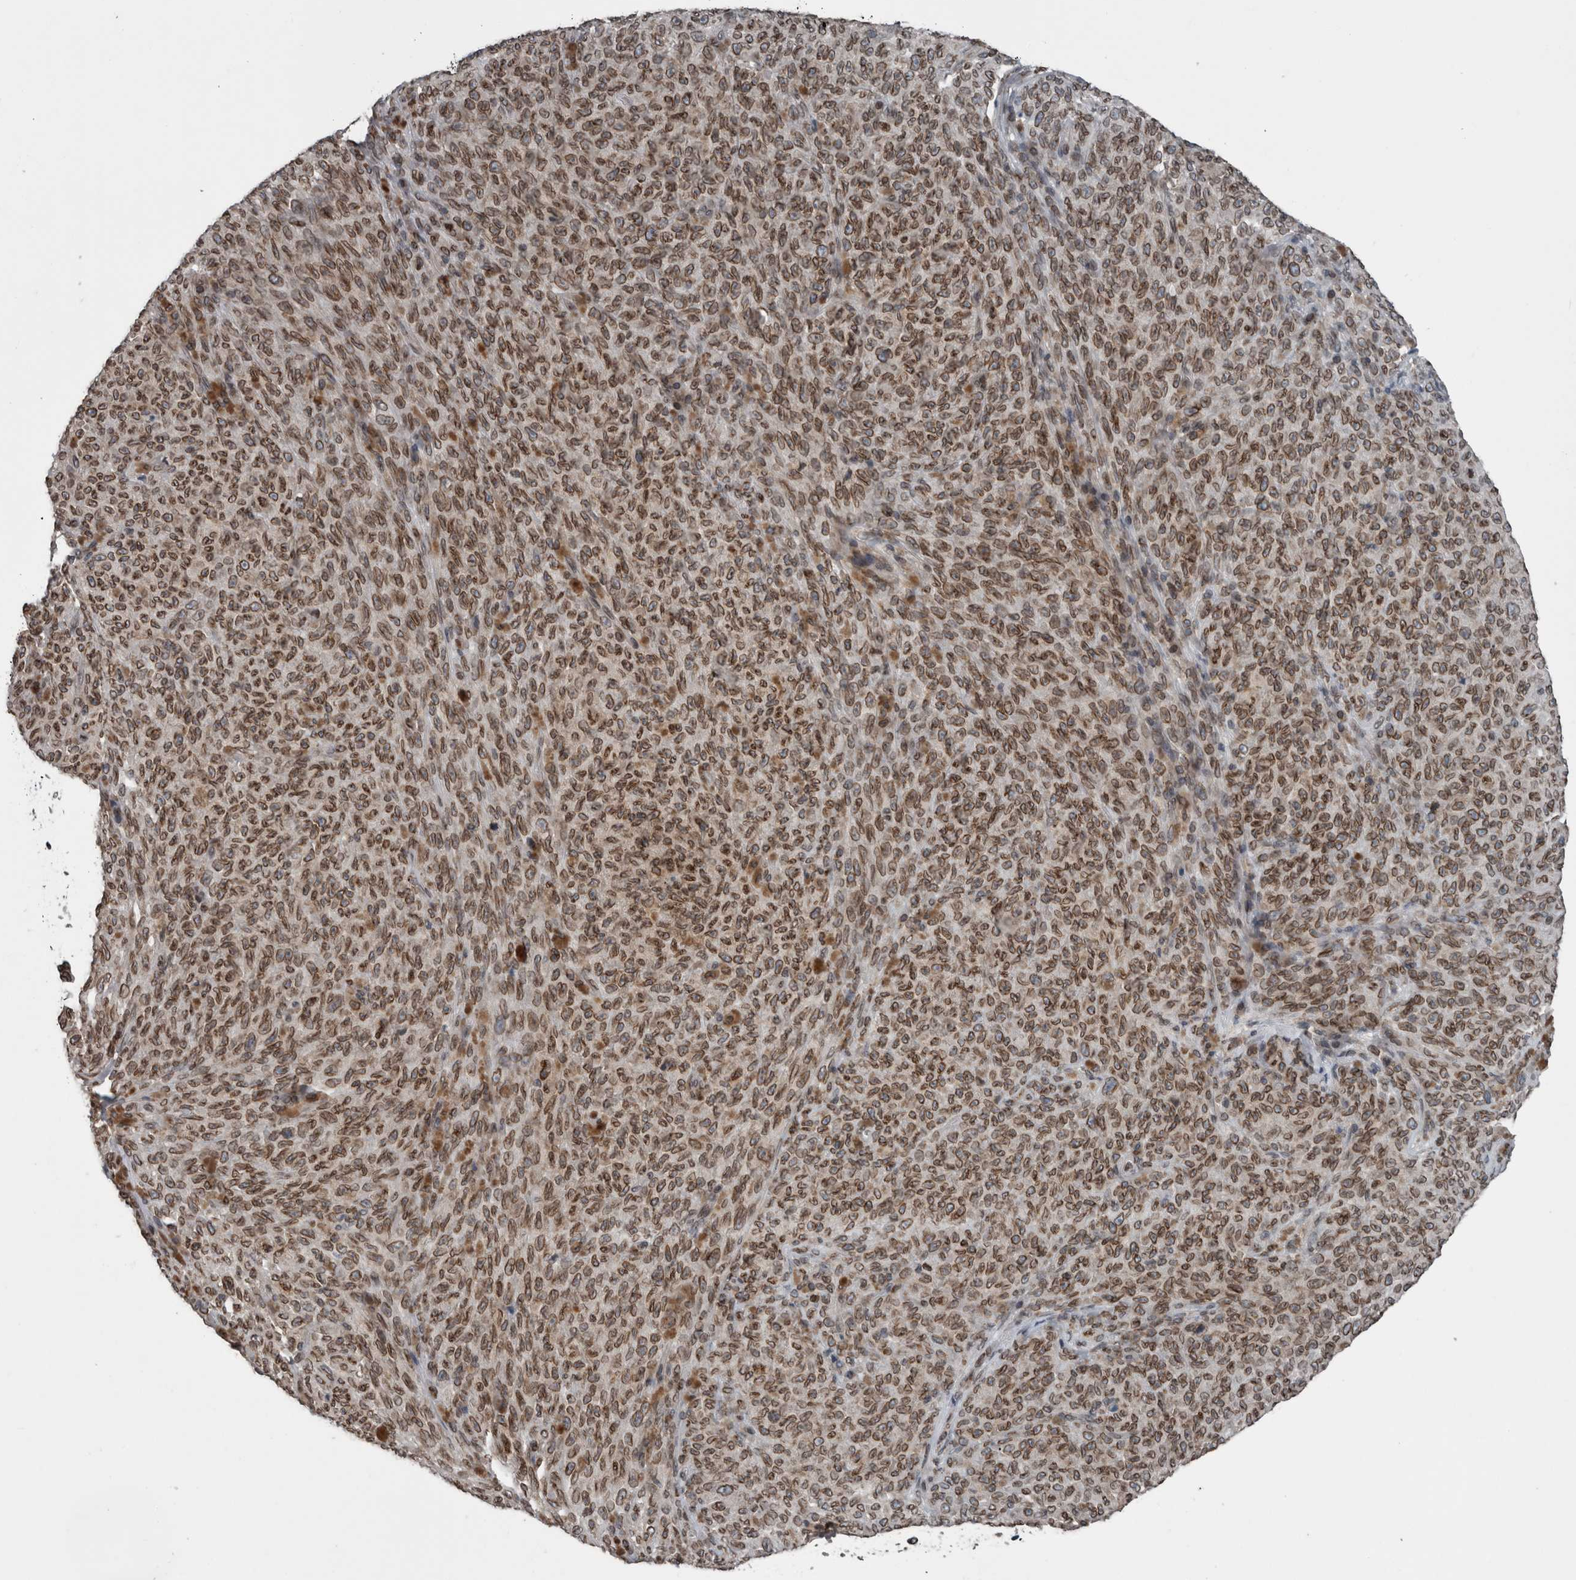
{"staining": {"intensity": "moderate", "quantity": ">75%", "location": "cytoplasmic/membranous,nuclear"}, "tissue": "melanoma", "cell_type": "Tumor cells", "image_type": "cancer", "snomed": [{"axis": "morphology", "description": "Malignant melanoma, NOS"}, {"axis": "topography", "description": "Skin"}], "caption": "This micrograph displays immunohistochemistry staining of human malignant melanoma, with medium moderate cytoplasmic/membranous and nuclear expression in approximately >75% of tumor cells.", "gene": "RANBP2", "patient": {"sex": "female", "age": 82}}